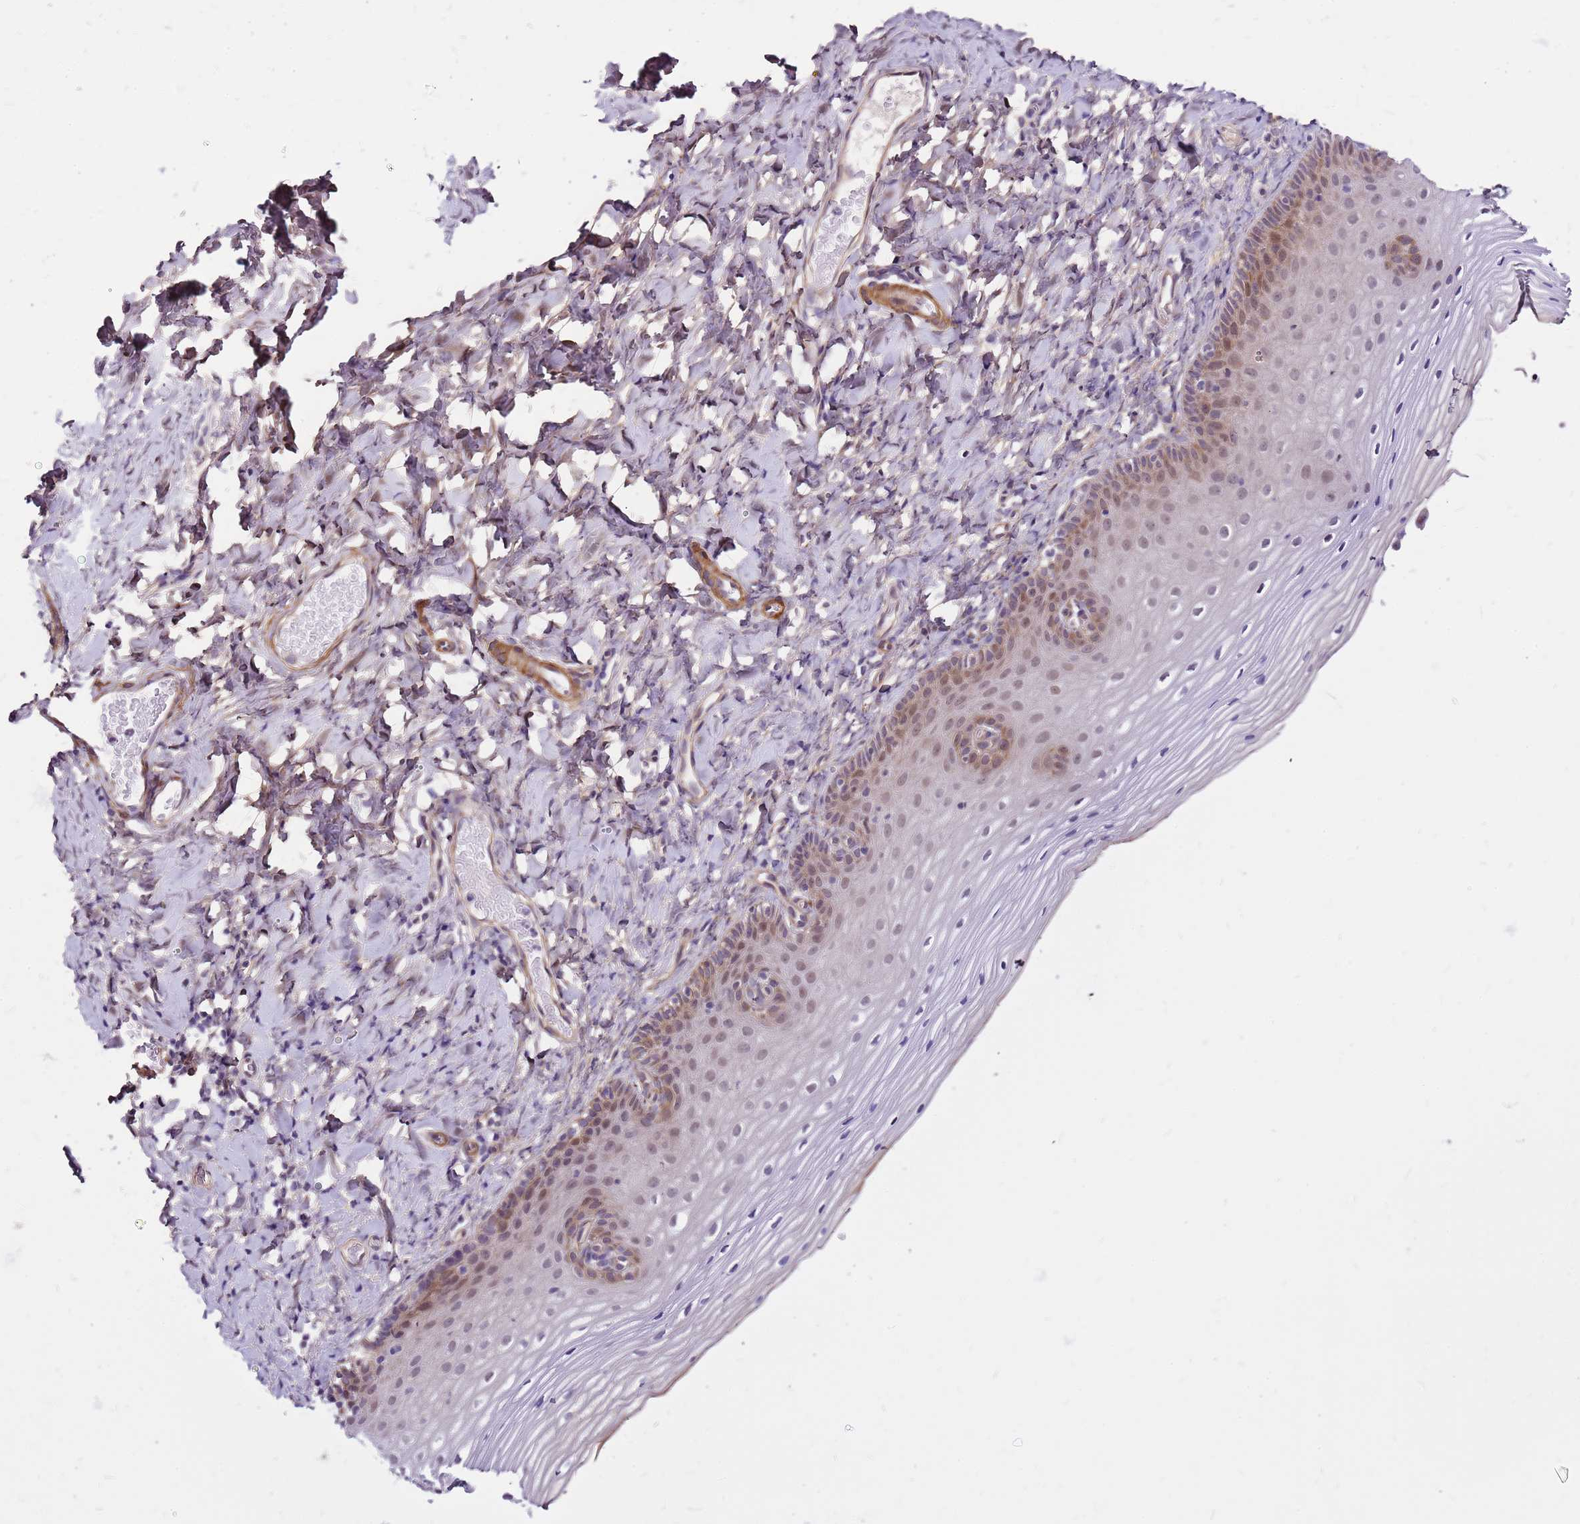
{"staining": {"intensity": "moderate", "quantity": "25%-75%", "location": "cytoplasmic/membranous,nuclear"}, "tissue": "vagina", "cell_type": "Squamous epithelial cells", "image_type": "normal", "snomed": [{"axis": "morphology", "description": "Normal tissue, NOS"}, {"axis": "topography", "description": "Vagina"}], "caption": "Immunohistochemical staining of benign vagina shows 25%-75% levels of moderate cytoplasmic/membranous,nuclear protein positivity in approximately 25%-75% of squamous epithelial cells.", "gene": "POLE3", "patient": {"sex": "female", "age": 60}}